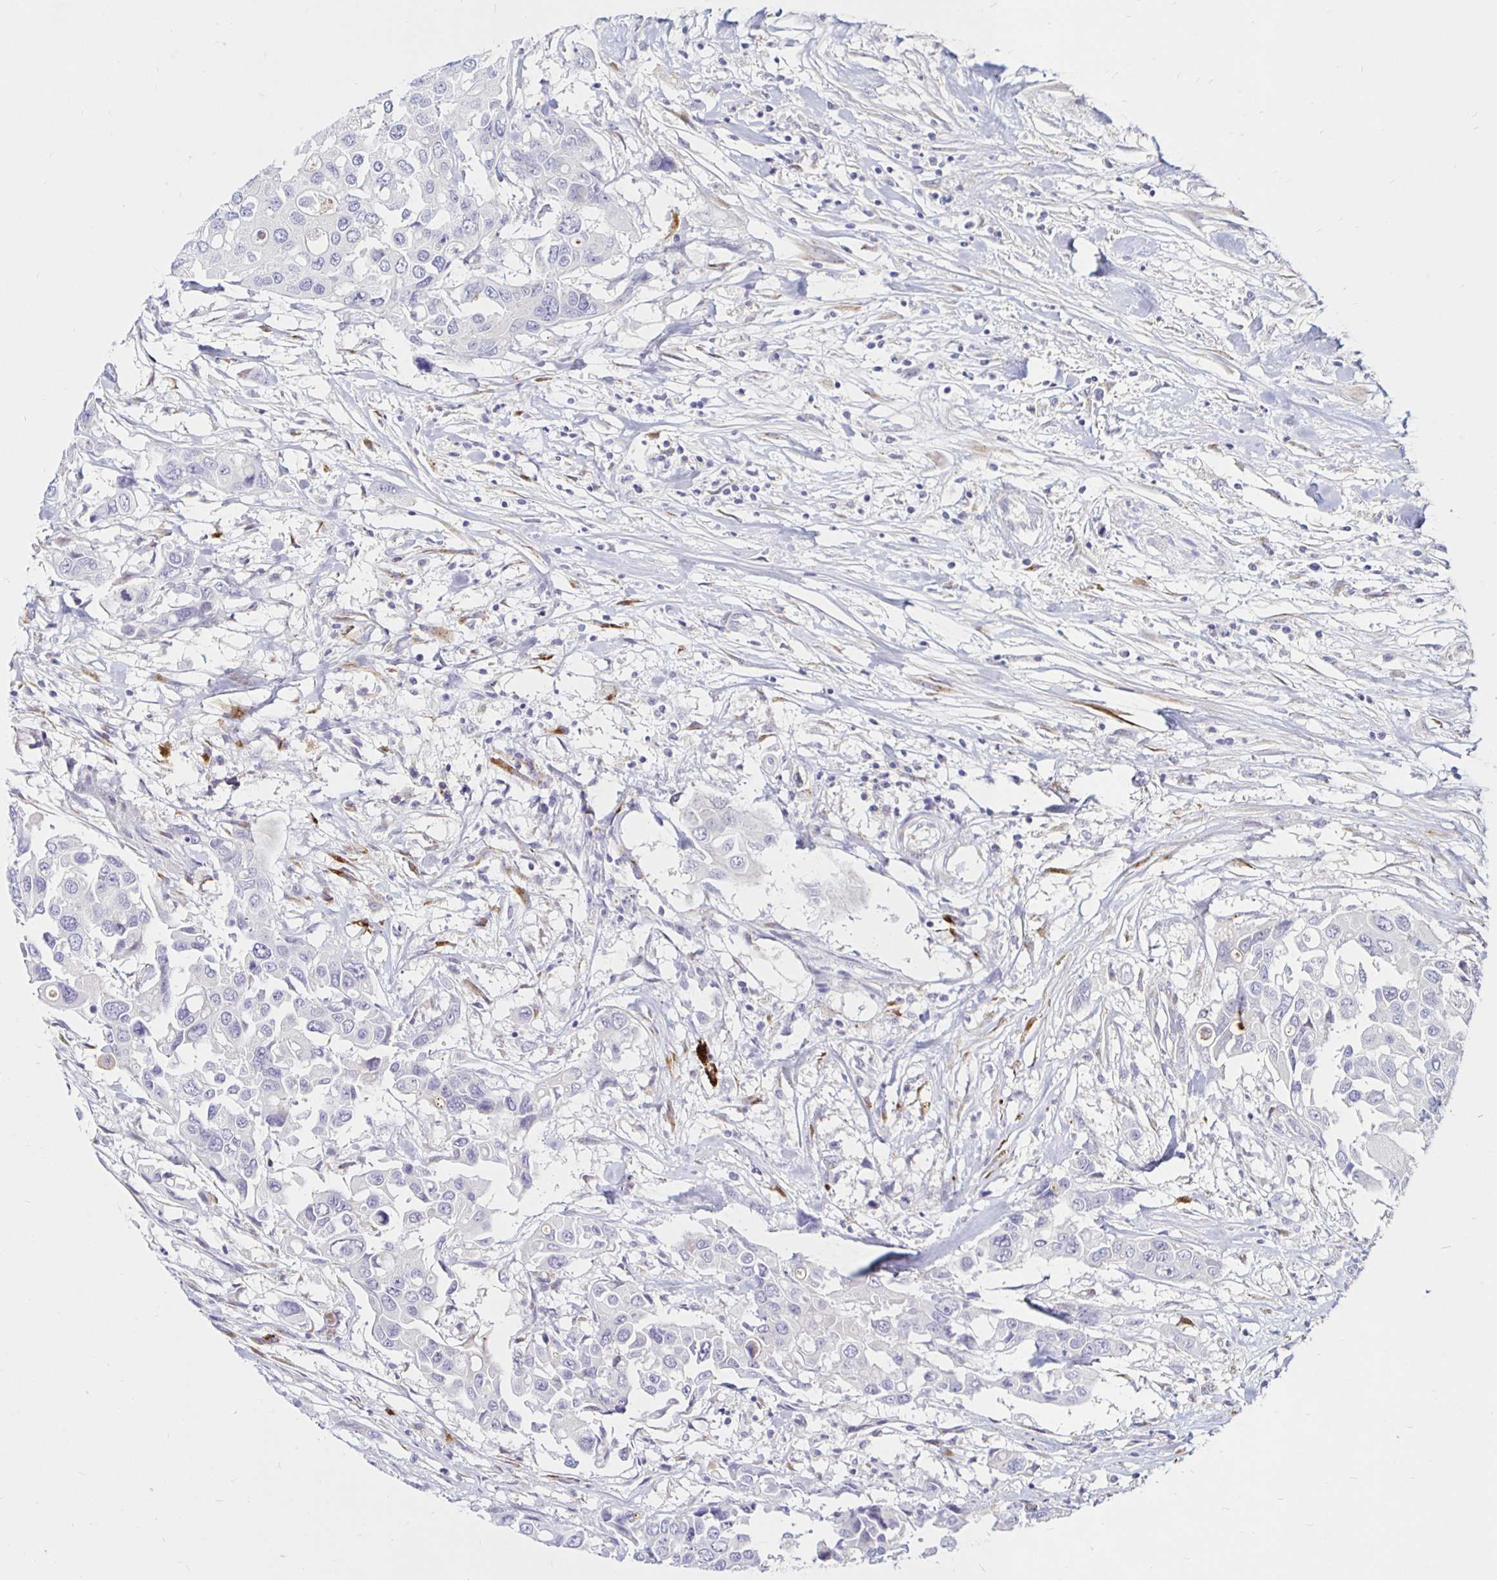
{"staining": {"intensity": "negative", "quantity": "none", "location": "none"}, "tissue": "colorectal cancer", "cell_type": "Tumor cells", "image_type": "cancer", "snomed": [{"axis": "morphology", "description": "Adenocarcinoma, NOS"}, {"axis": "topography", "description": "Colon"}], "caption": "Protein analysis of adenocarcinoma (colorectal) displays no significant staining in tumor cells.", "gene": "TIMP1", "patient": {"sex": "male", "age": 77}}